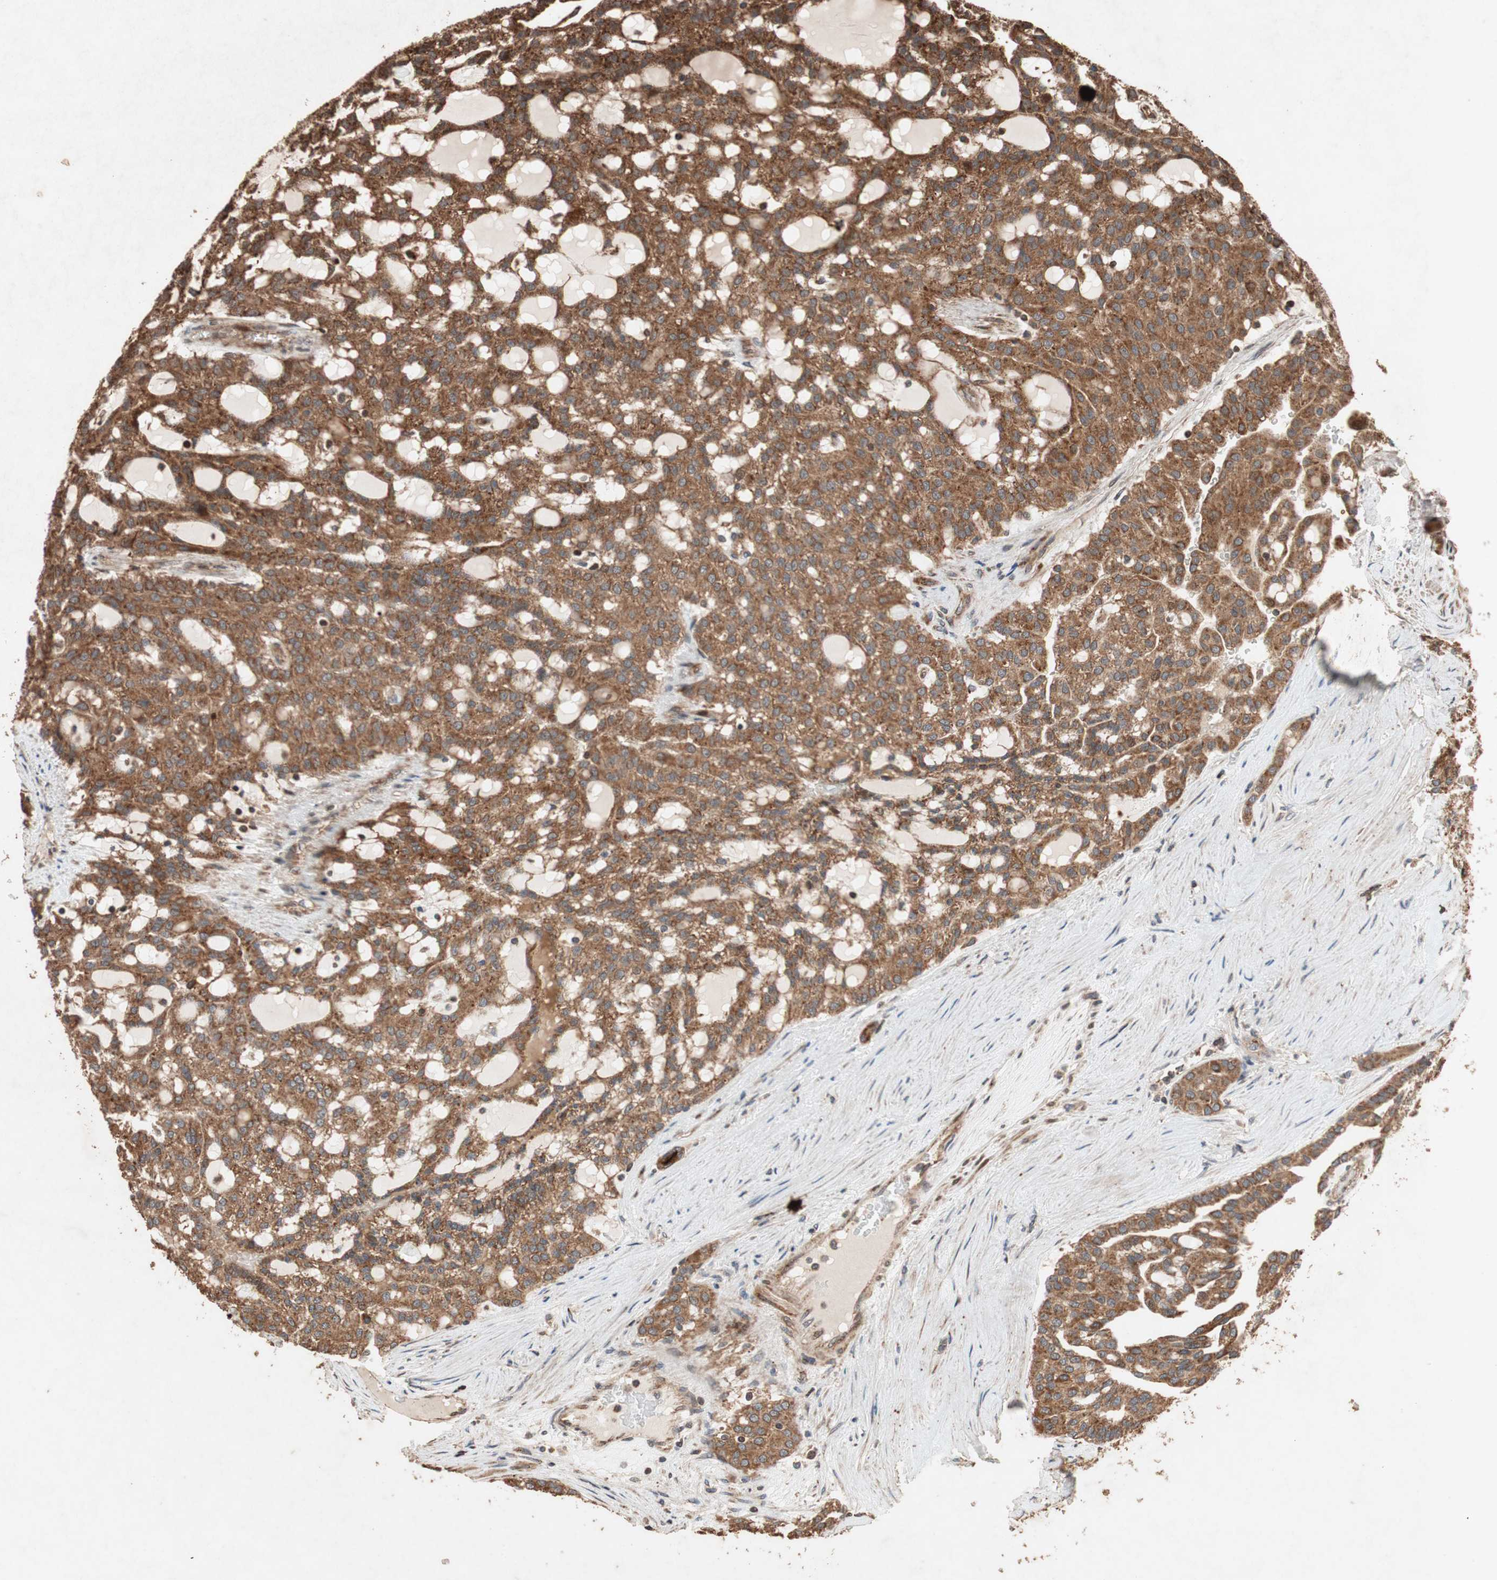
{"staining": {"intensity": "strong", "quantity": ">75%", "location": "cytoplasmic/membranous"}, "tissue": "renal cancer", "cell_type": "Tumor cells", "image_type": "cancer", "snomed": [{"axis": "morphology", "description": "Adenocarcinoma, NOS"}, {"axis": "topography", "description": "Kidney"}], "caption": "Tumor cells show high levels of strong cytoplasmic/membranous positivity in approximately >75% of cells in renal adenocarcinoma.", "gene": "RAB1A", "patient": {"sex": "male", "age": 63}}